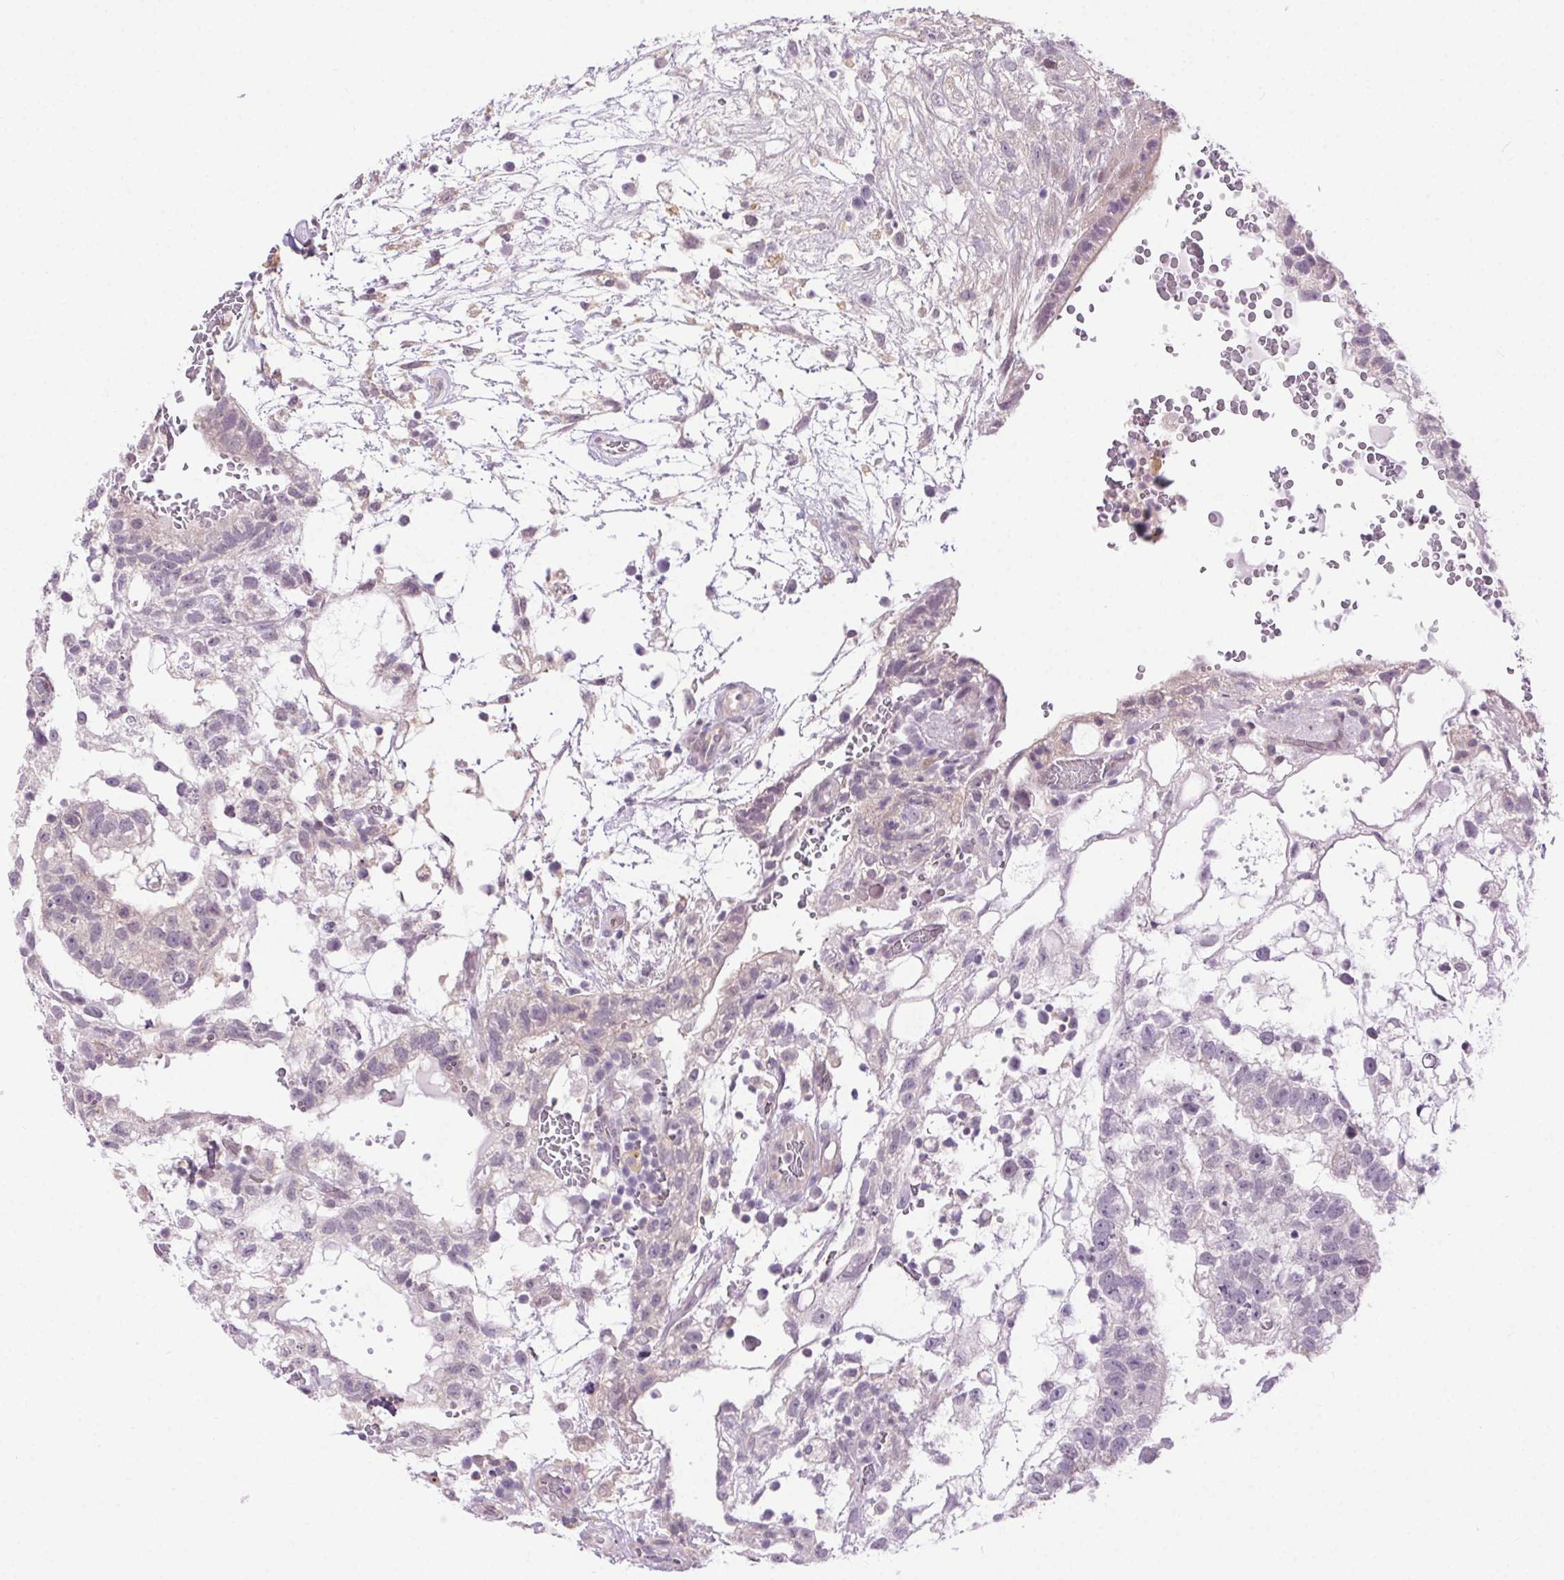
{"staining": {"intensity": "negative", "quantity": "none", "location": "none"}, "tissue": "testis cancer", "cell_type": "Tumor cells", "image_type": "cancer", "snomed": [{"axis": "morphology", "description": "Normal tissue, NOS"}, {"axis": "morphology", "description": "Carcinoma, Embryonal, NOS"}, {"axis": "topography", "description": "Testis"}], "caption": "This is a image of IHC staining of testis embryonal carcinoma, which shows no staining in tumor cells.", "gene": "SYT11", "patient": {"sex": "male", "age": 32}}